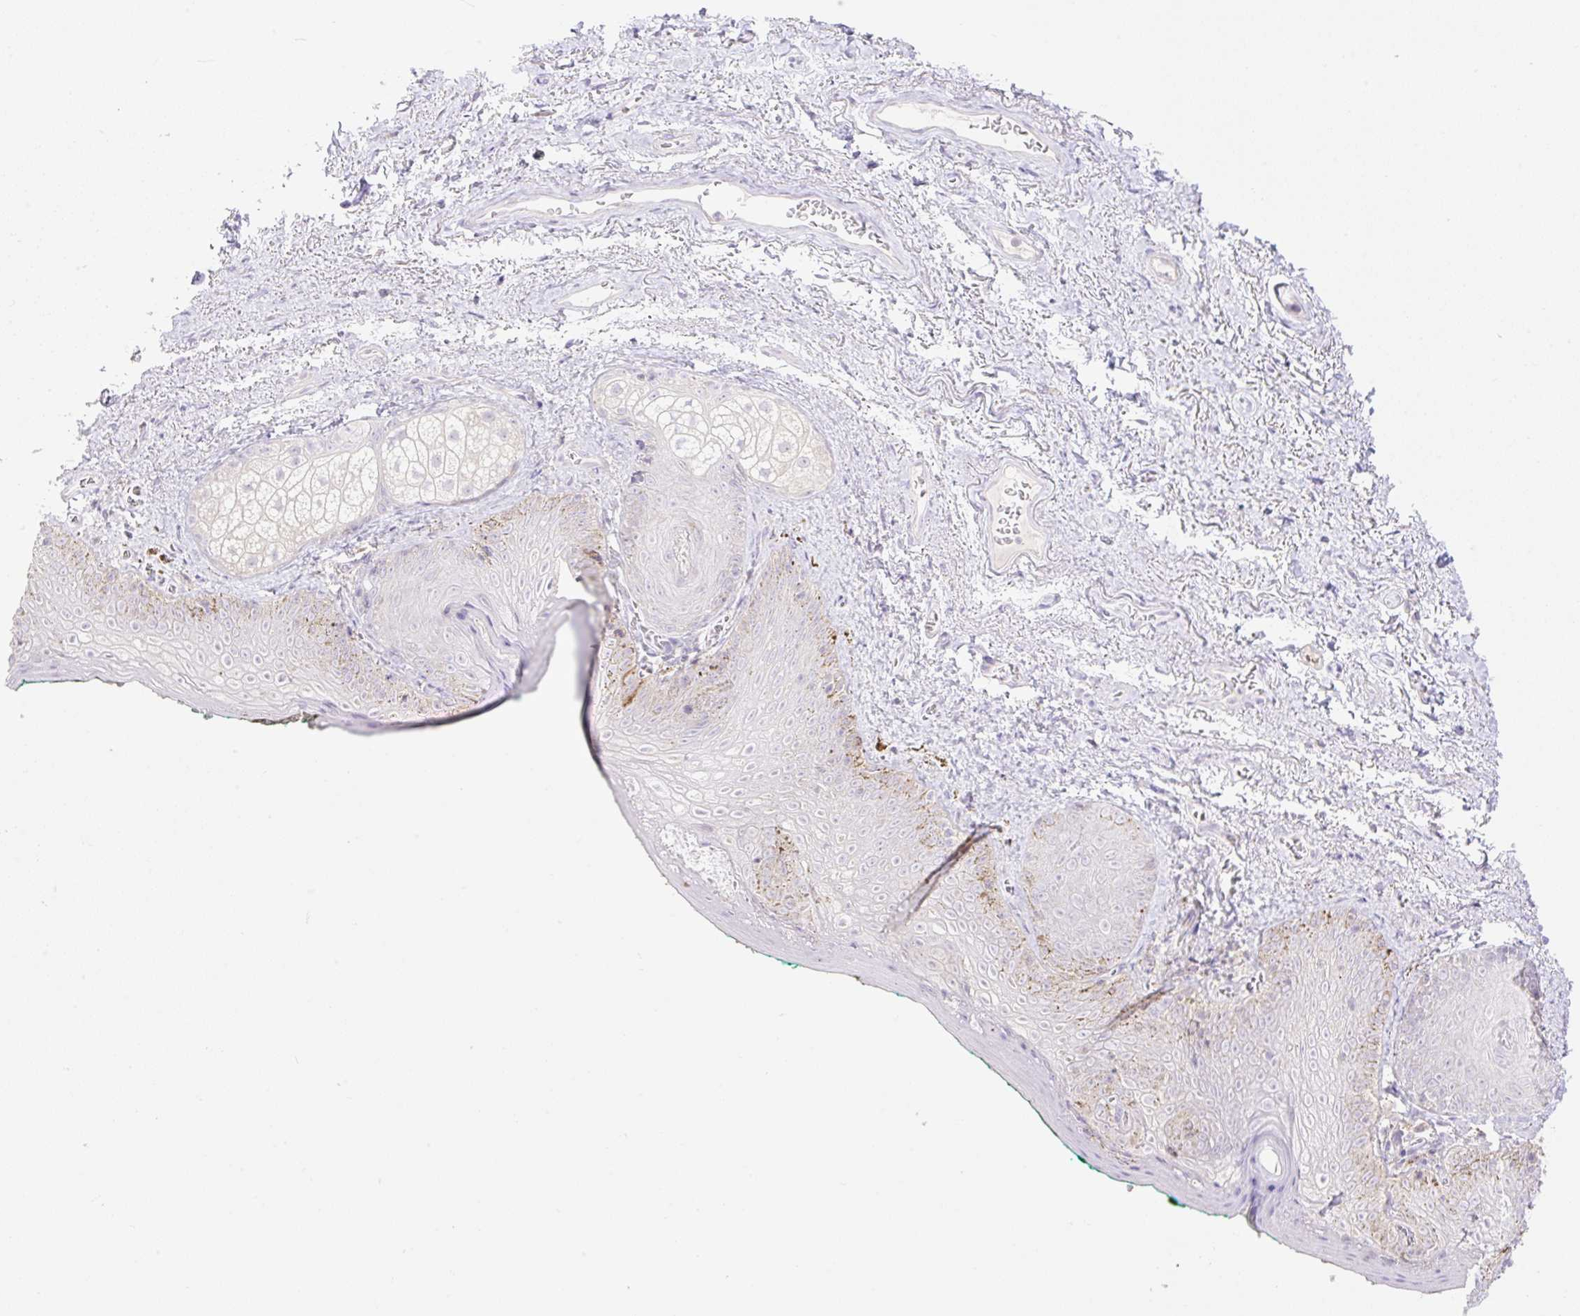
{"staining": {"intensity": "negative", "quantity": "none", "location": "none"}, "tissue": "vagina", "cell_type": "Squamous epithelial cells", "image_type": "normal", "snomed": [{"axis": "morphology", "description": "Normal tissue, NOS"}, {"axis": "topography", "description": "Vulva"}, {"axis": "topography", "description": "Vagina"}, {"axis": "topography", "description": "Peripheral nerve tissue"}], "caption": "This is a micrograph of immunohistochemistry (IHC) staining of benign vagina, which shows no positivity in squamous epithelial cells.", "gene": "VPS25", "patient": {"sex": "female", "age": 66}}